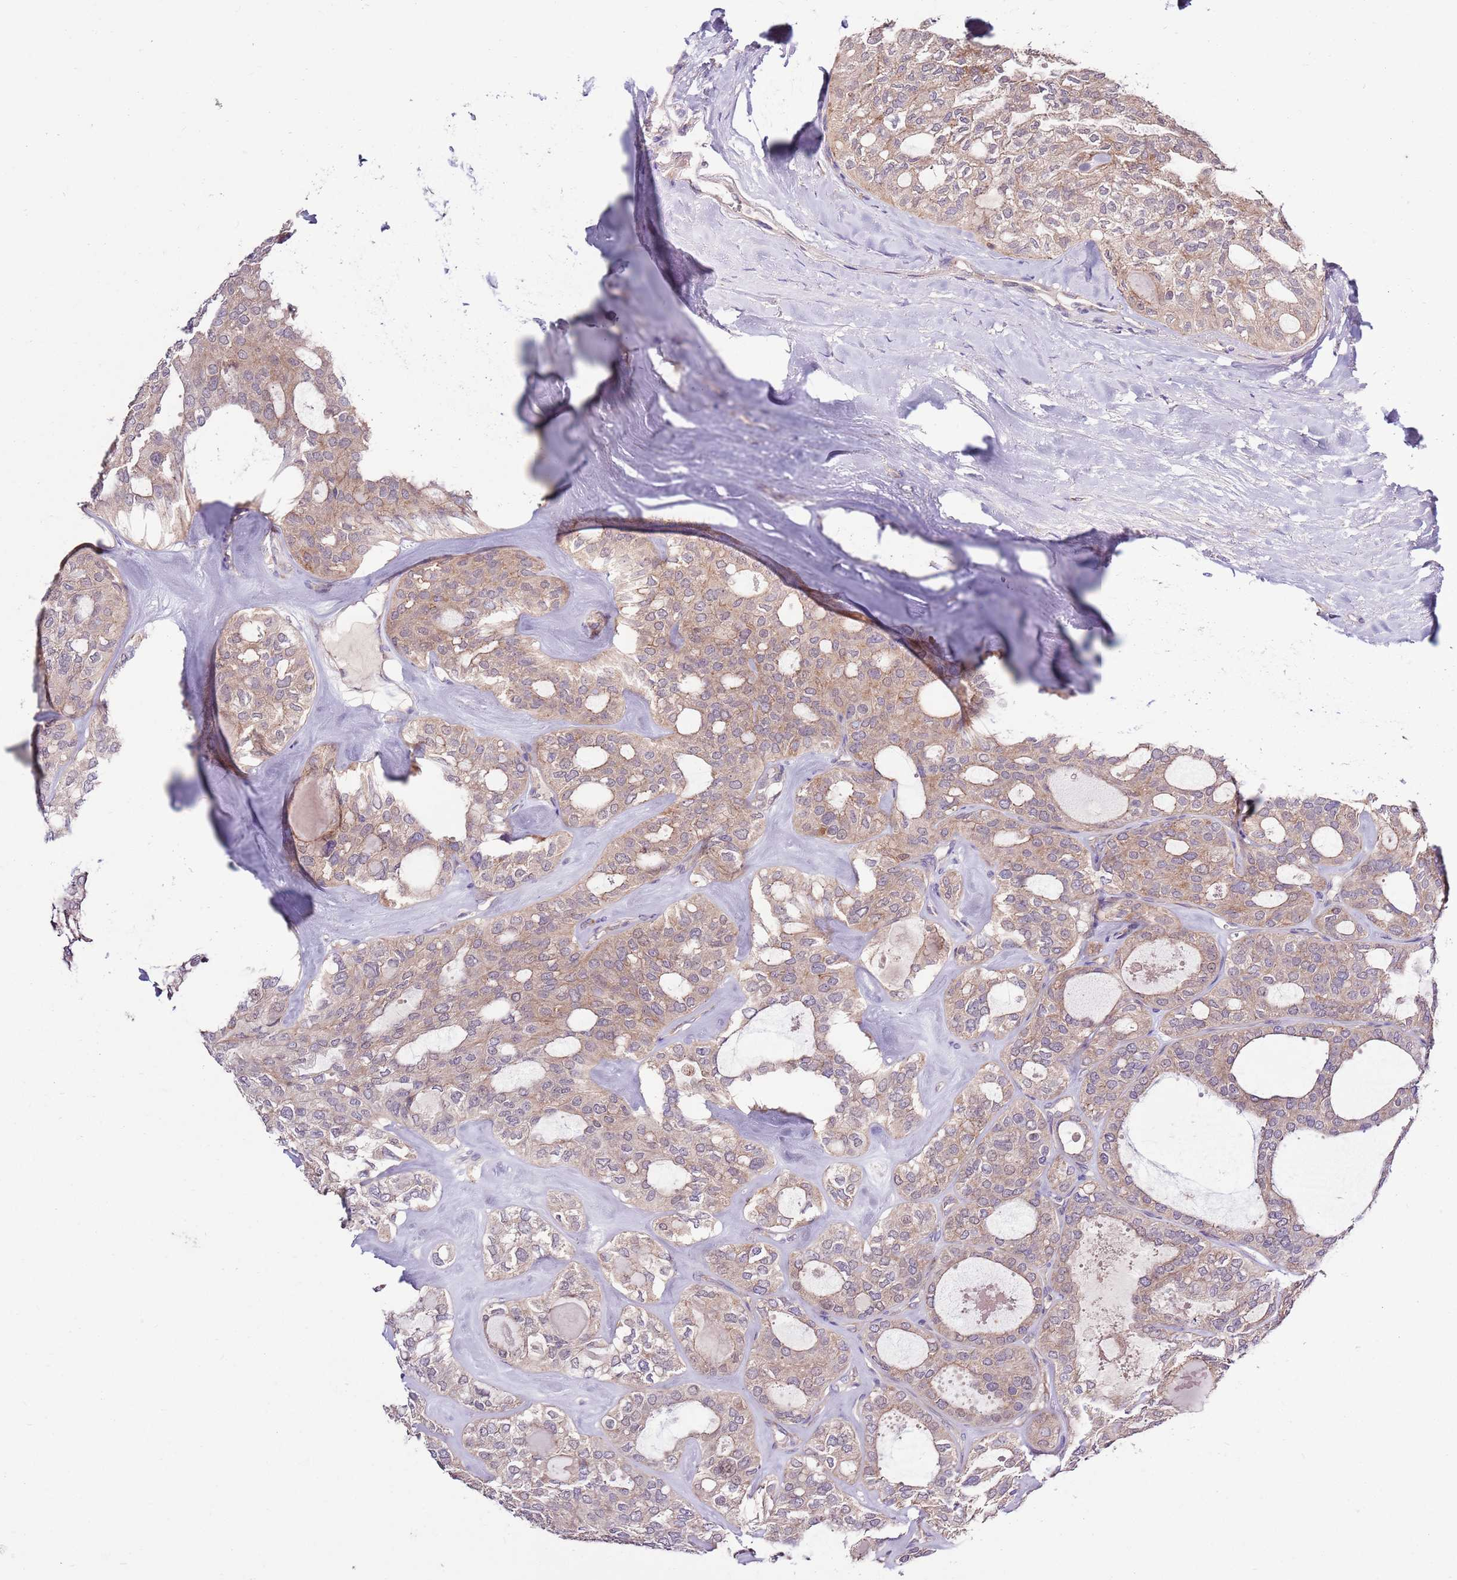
{"staining": {"intensity": "weak", "quantity": ">75%", "location": "cytoplasmic/membranous"}, "tissue": "thyroid cancer", "cell_type": "Tumor cells", "image_type": "cancer", "snomed": [{"axis": "morphology", "description": "Follicular adenoma carcinoma, NOS"}, {"axis": "topography", "description": "Thyroid gland"}], "caption": "Brown immunohistochemical staining in follicular adenoma carcinoma (thyroid) displays weak cytoplasmic/membranous staining in about >75% of tumor cells.", "gene": "SMG1", "patient": {"sex": "male", "age": 75}}